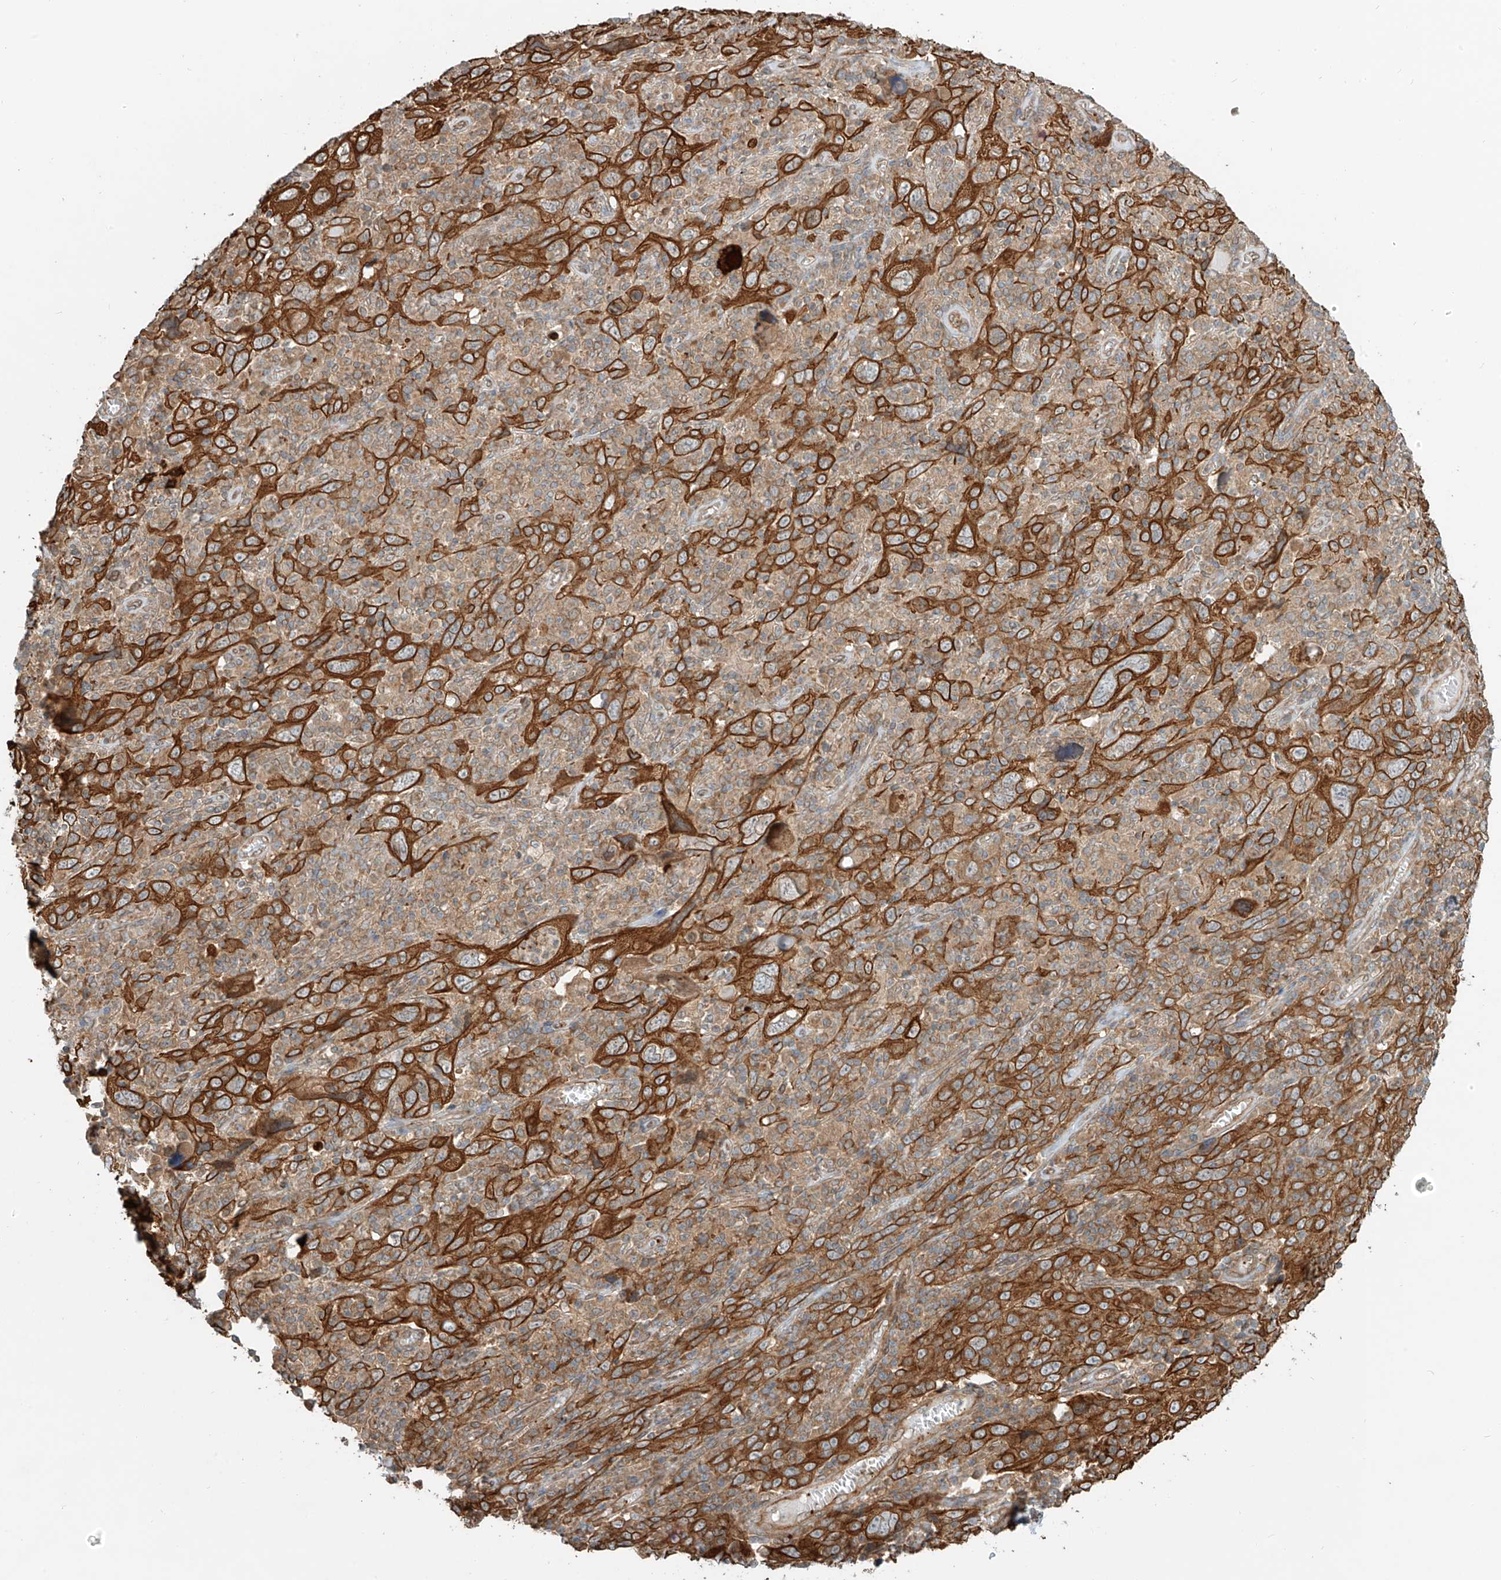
{"staining": {"intensity": "strong", "quantity": ">75%", "location": "cytoplasmic/membranous"}, "tissue": "cervical cancer", "cell_type": "Tumor cells", "image_type": "cancer", "snomed": [{"axis": "morphology", "description": "Squamous cell carcinoma, NOS"}, {"axis": "topography", "description": "Cervix"}], "caption": "Protein positivity by immunohistochemistry (IHC) shows strong cytoplasmic/membranous positivity in approximately >75% of tumor cells in cervical squamous cell carcinoma. (brown staining indicates protein expression, while blue staining denotes nuclei).", "gene": "CEP162", "patient": {"sex": "female", "age": 46}}